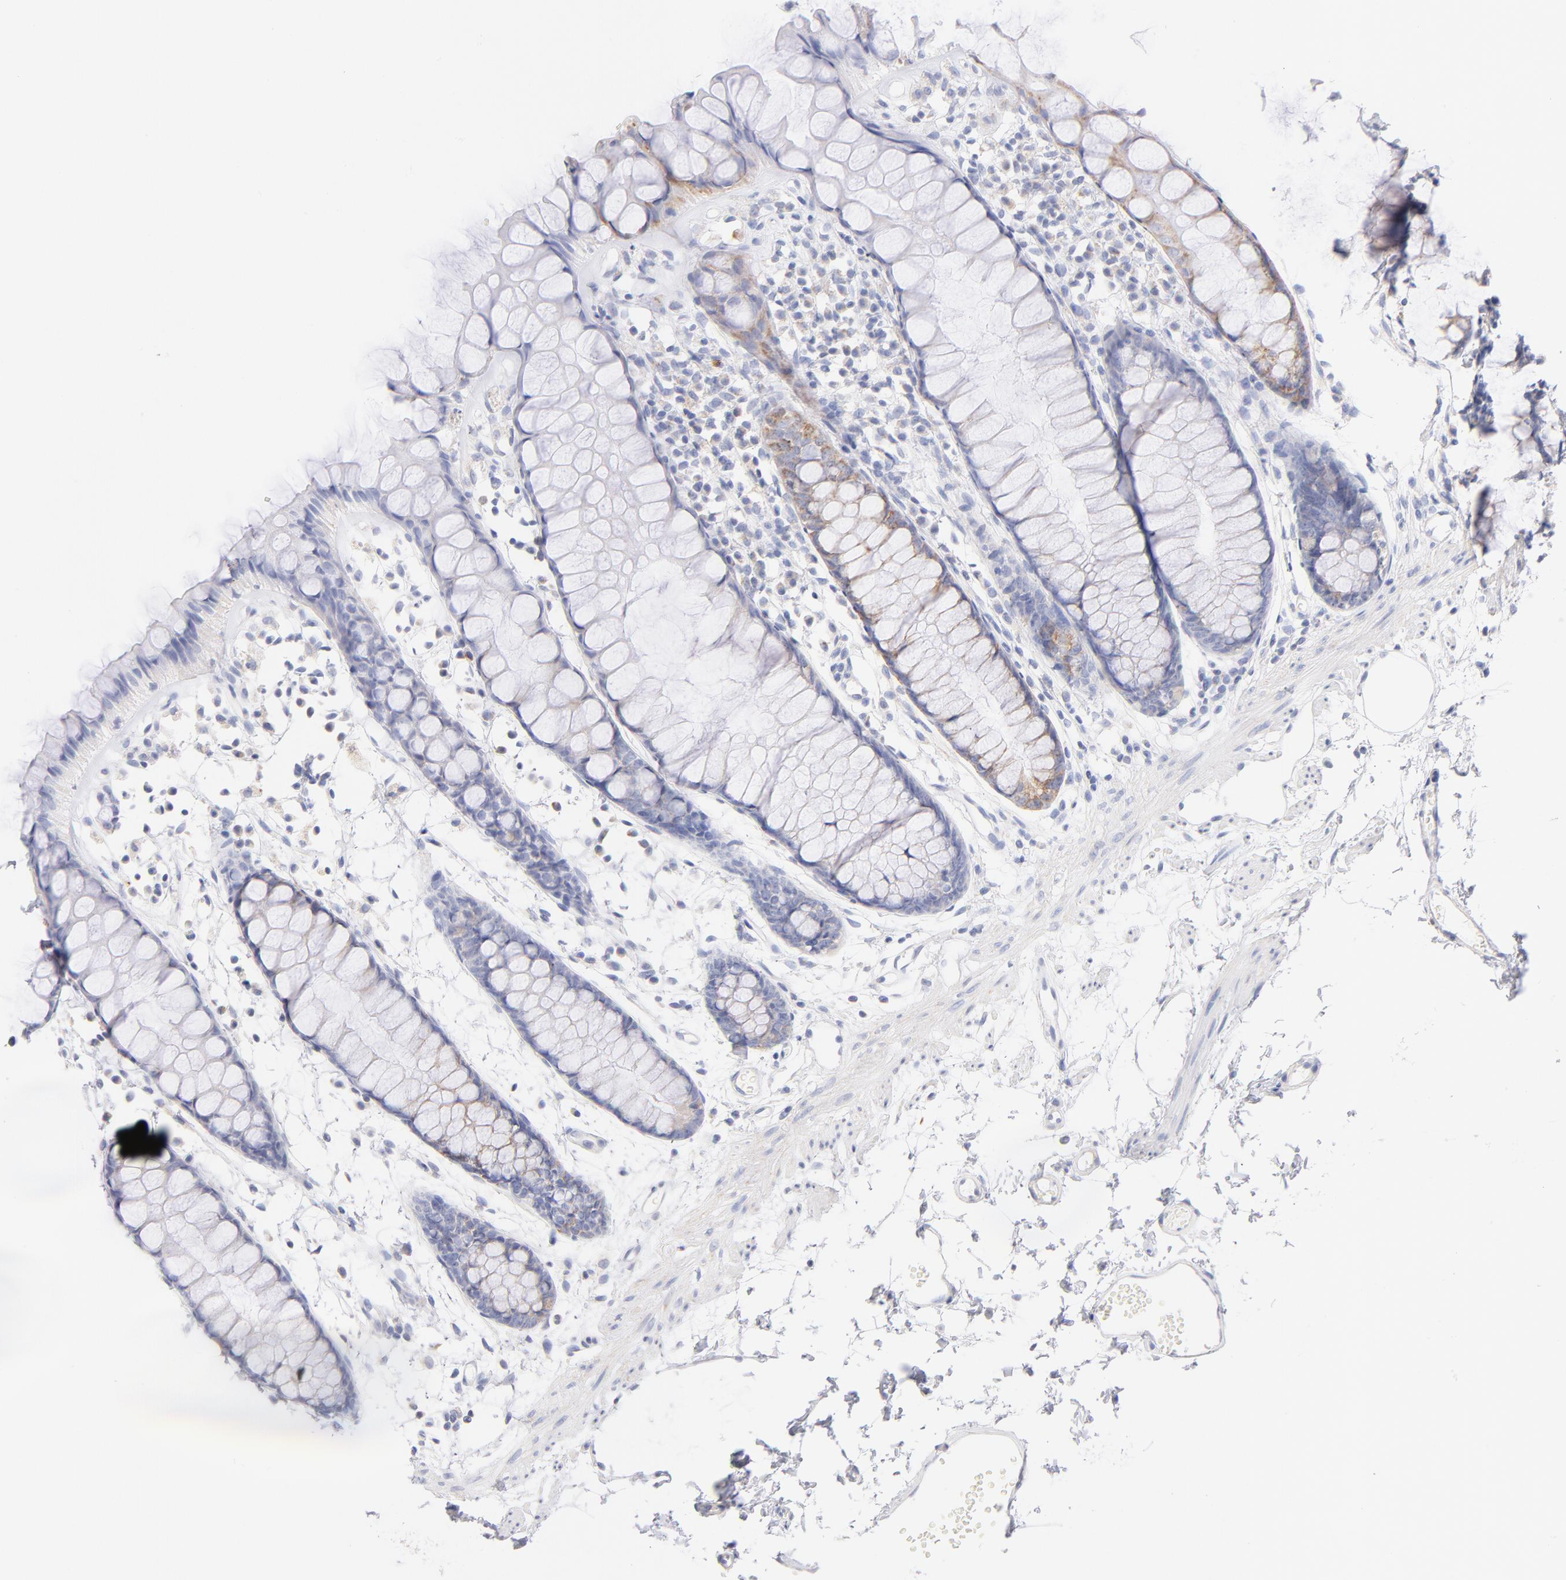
{"staining": {"intensity": "moderate", "quantity": "25%-75%", "location": "cytoplasmic/membranous"}, "tissue": "rectum", "cell_type": "Glandular cells", "image_type": "normal", "snomed": [{"axis": "morphology", "description": "Normal tissue, NOS"}, {"axis": "topography", "description": "Rectum"}], "caption": "Glandular cells show moderate cytoplasmic/membranous positivity in approximately 25%-75% of cells in unremarkable rectum. (DAB = brown stain, brightfield microscopy at high magnification).", "gene": "AIFM1", "patient": {"sex": "female", "age": 66}}